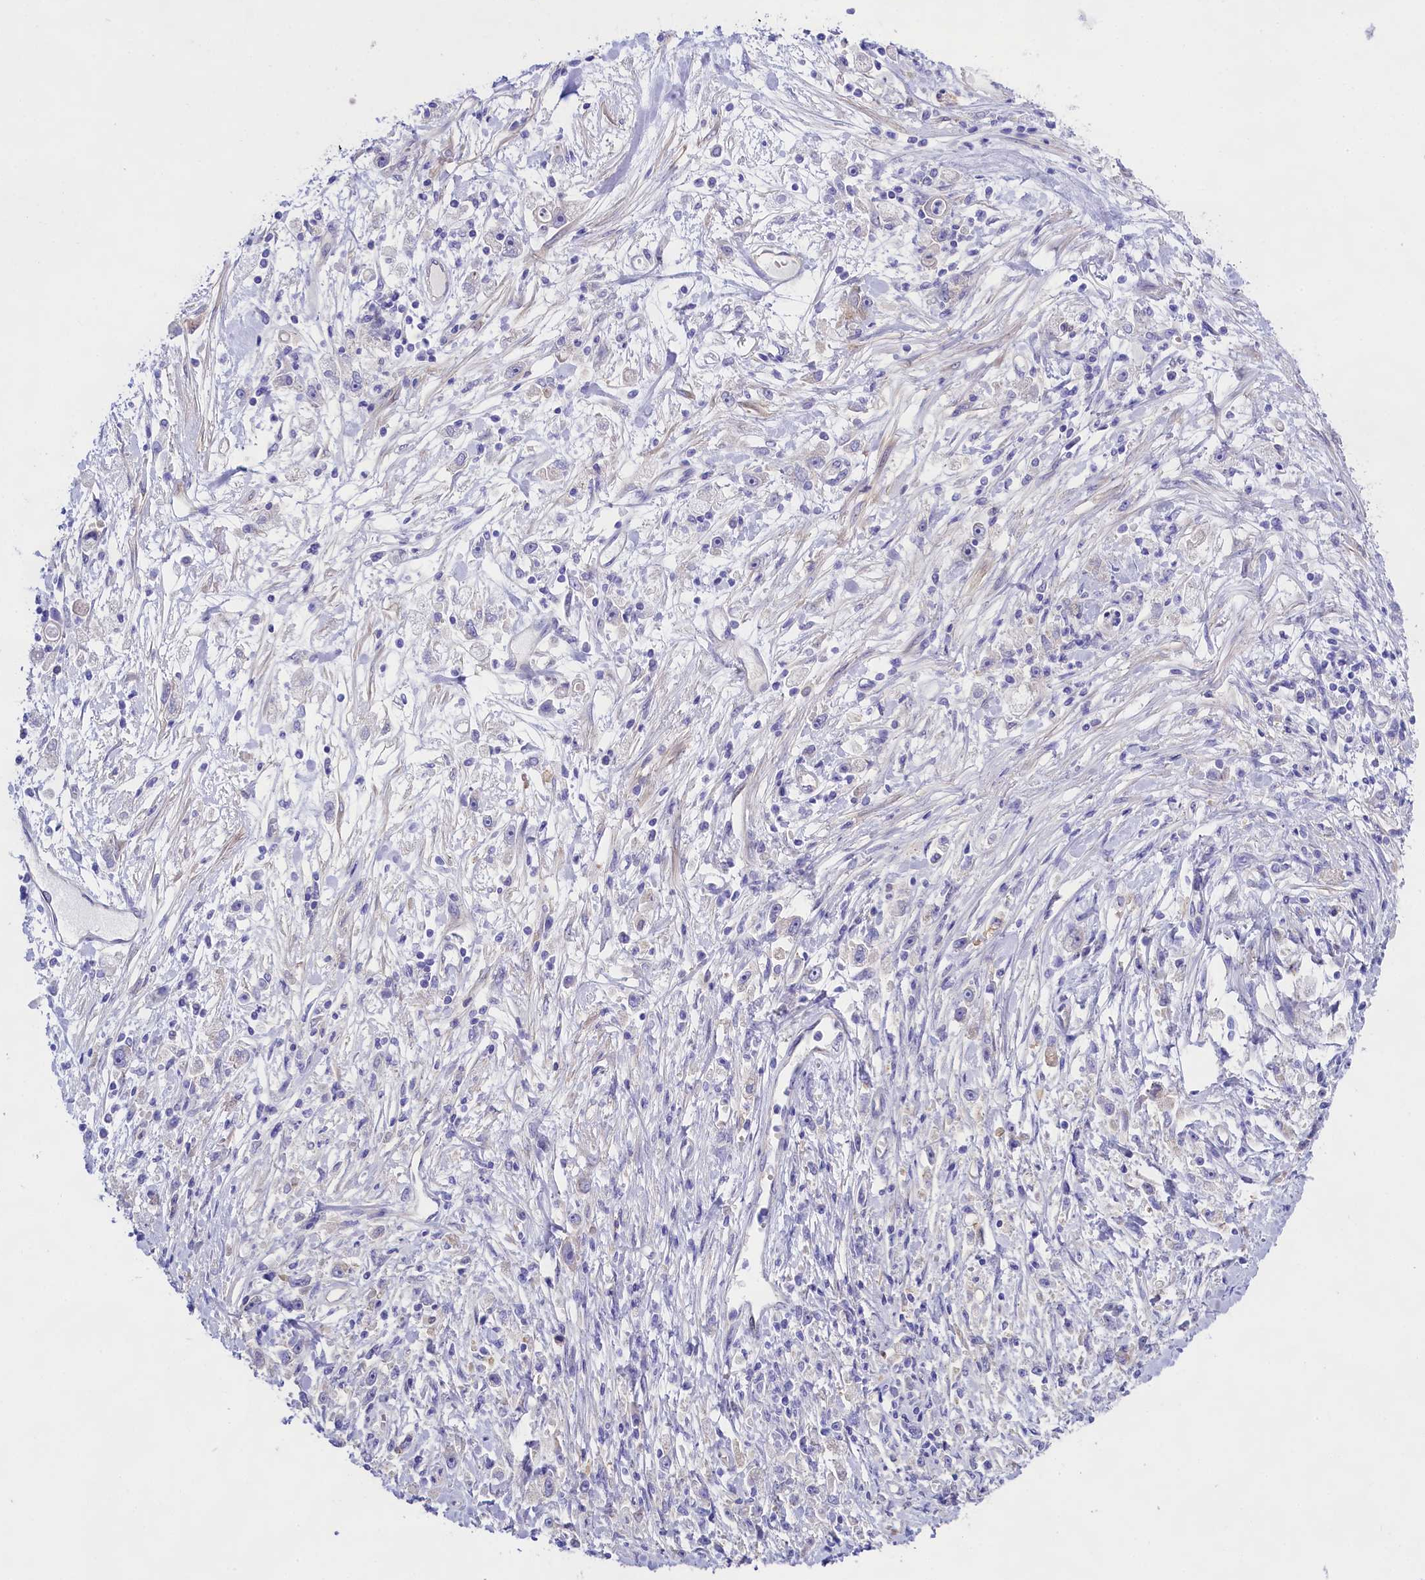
{"staining": {"intensity": "negative", "quantity": "none", "location": "none"}, "tissue": "stomach cancer", "cell_type": "Tumor cells", "image_type": "cancer", "snomed": [{"axis": "morphology", "description": "Adenocarcinoma, NOS"}, {"axis": "topography", "description": "Stomach"}], "caption": "Immunohistochemistry image of neoplastic tissue: human stomach adenocarcinoma stained with DAB demonstrates no significant protein positivity in tumor cells.", "gene": "PPP1R13L", "patient": {"sex": "female", "age": 59}}